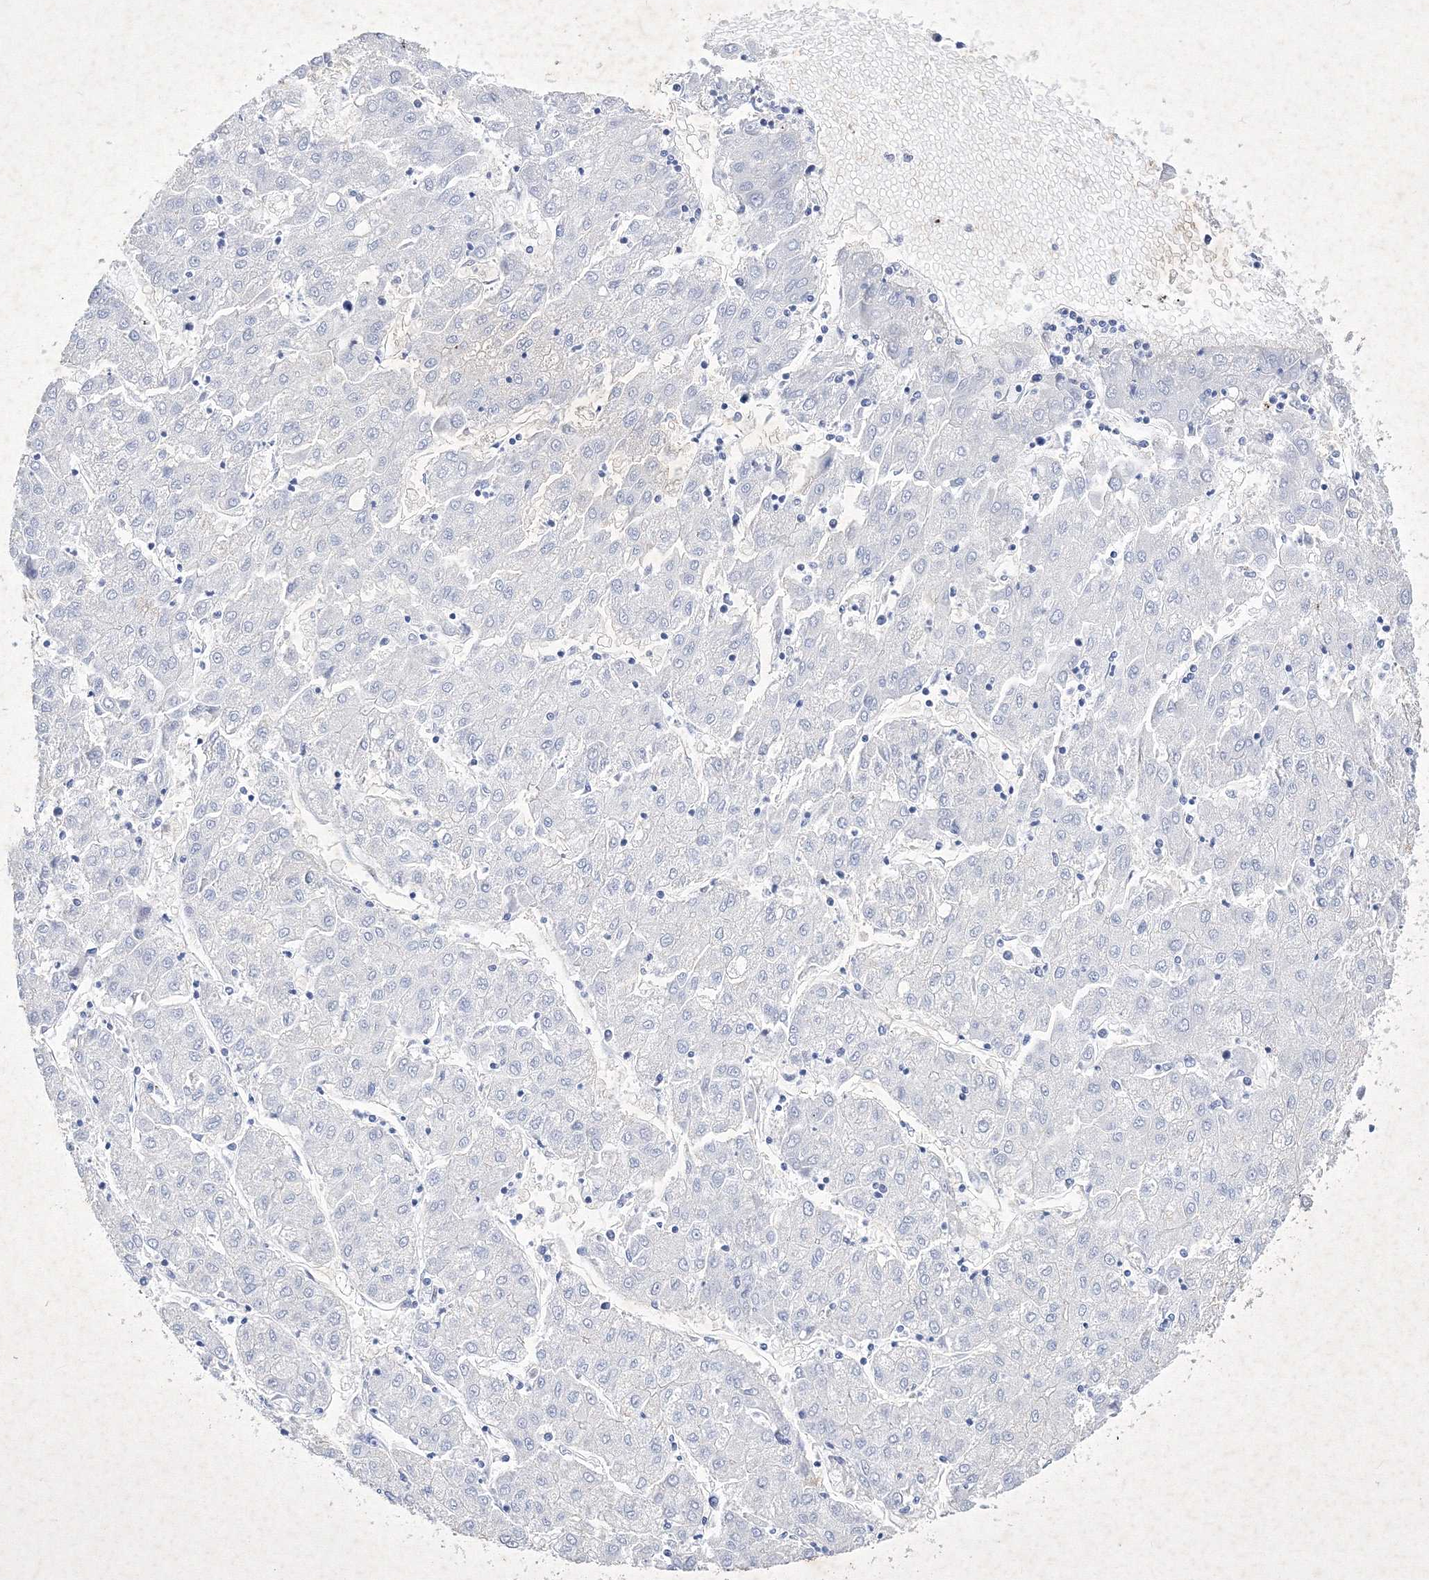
{"staining": {"intensity": "negative", "quantity": "none", "location": "none"}, "tissue": "liver cancer", "cell_type": "Tumor cells", "image_type": "cancer", "snomed": [{"axis": "morphology", "description": "Carcinoma, Hepatocellular, NOS"}, {"axis": "topography", "description": "Liver"}], "caption": "Liver cancer (hepatocellular carcinoma) stained for a protein using IHC demonstrates no expression tumor cells.", "gene": "GPN1", "patient": {"sex": "male", "age": 72}}